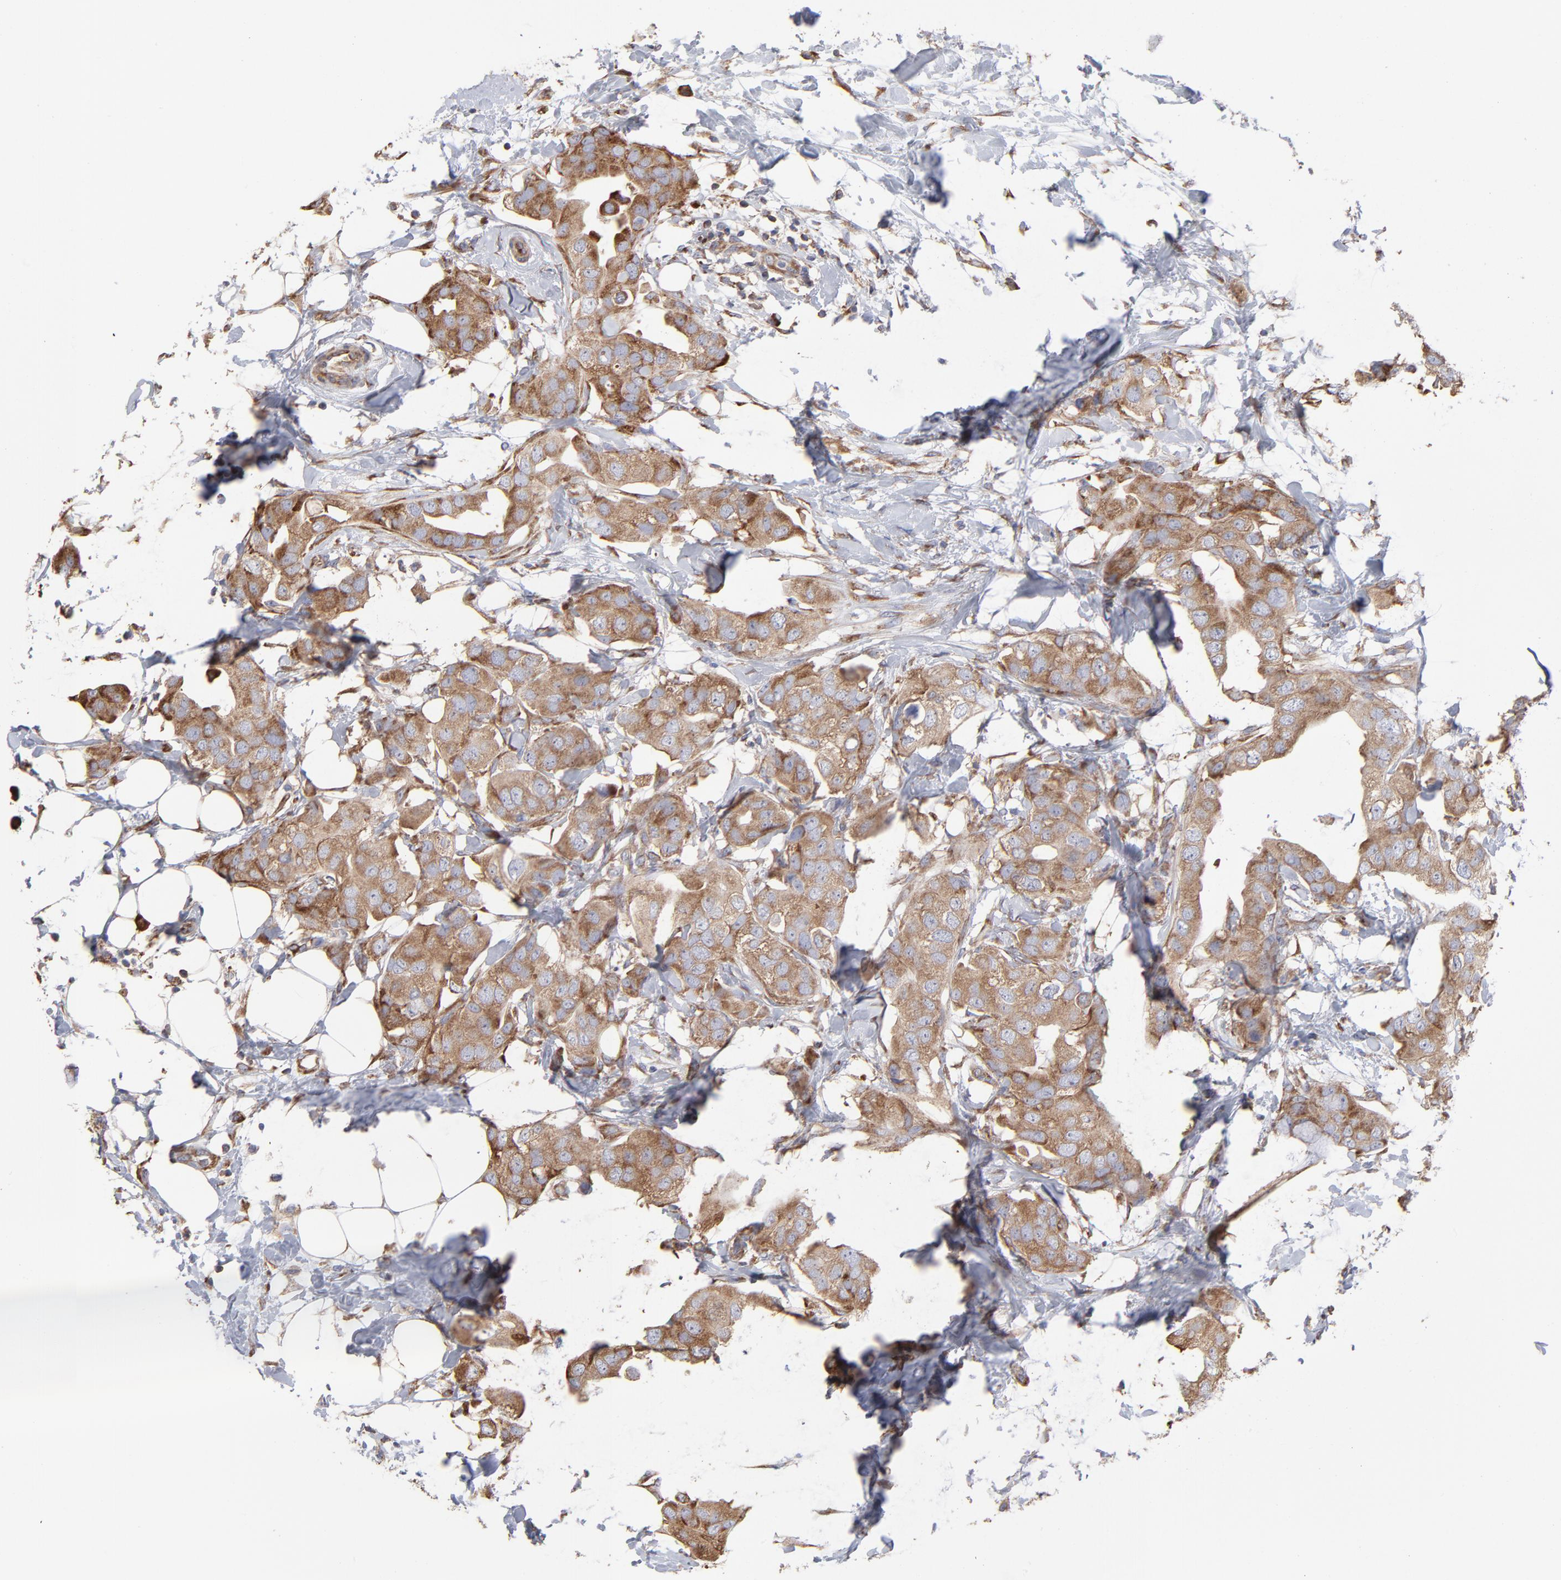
{"staining": {"intensity": "moderate", "quantity": ">75%", "location": "cytoplasmic/membranous"}, "tissue": "breast cancer", "cell_type": "Tumor cells", "image_type": "cancer", "snomed": [{"axis": "morphology", "description": "Duct carcinoma"}, {"axis": "topography", "description": "Breast"}], "caption": "Breast cancer (intraductal carcinoma) tissue shows moderate cytoplasmic/membranous expression in approximately >75% of tumor cells, visualized by immunohistochemistry. (DAB (3,3'-diaminobenzidine) IHC with brightfield microscopy, high magnification).", "gene": "RPL3", "patient": {"sex": "female", "age": 40}}